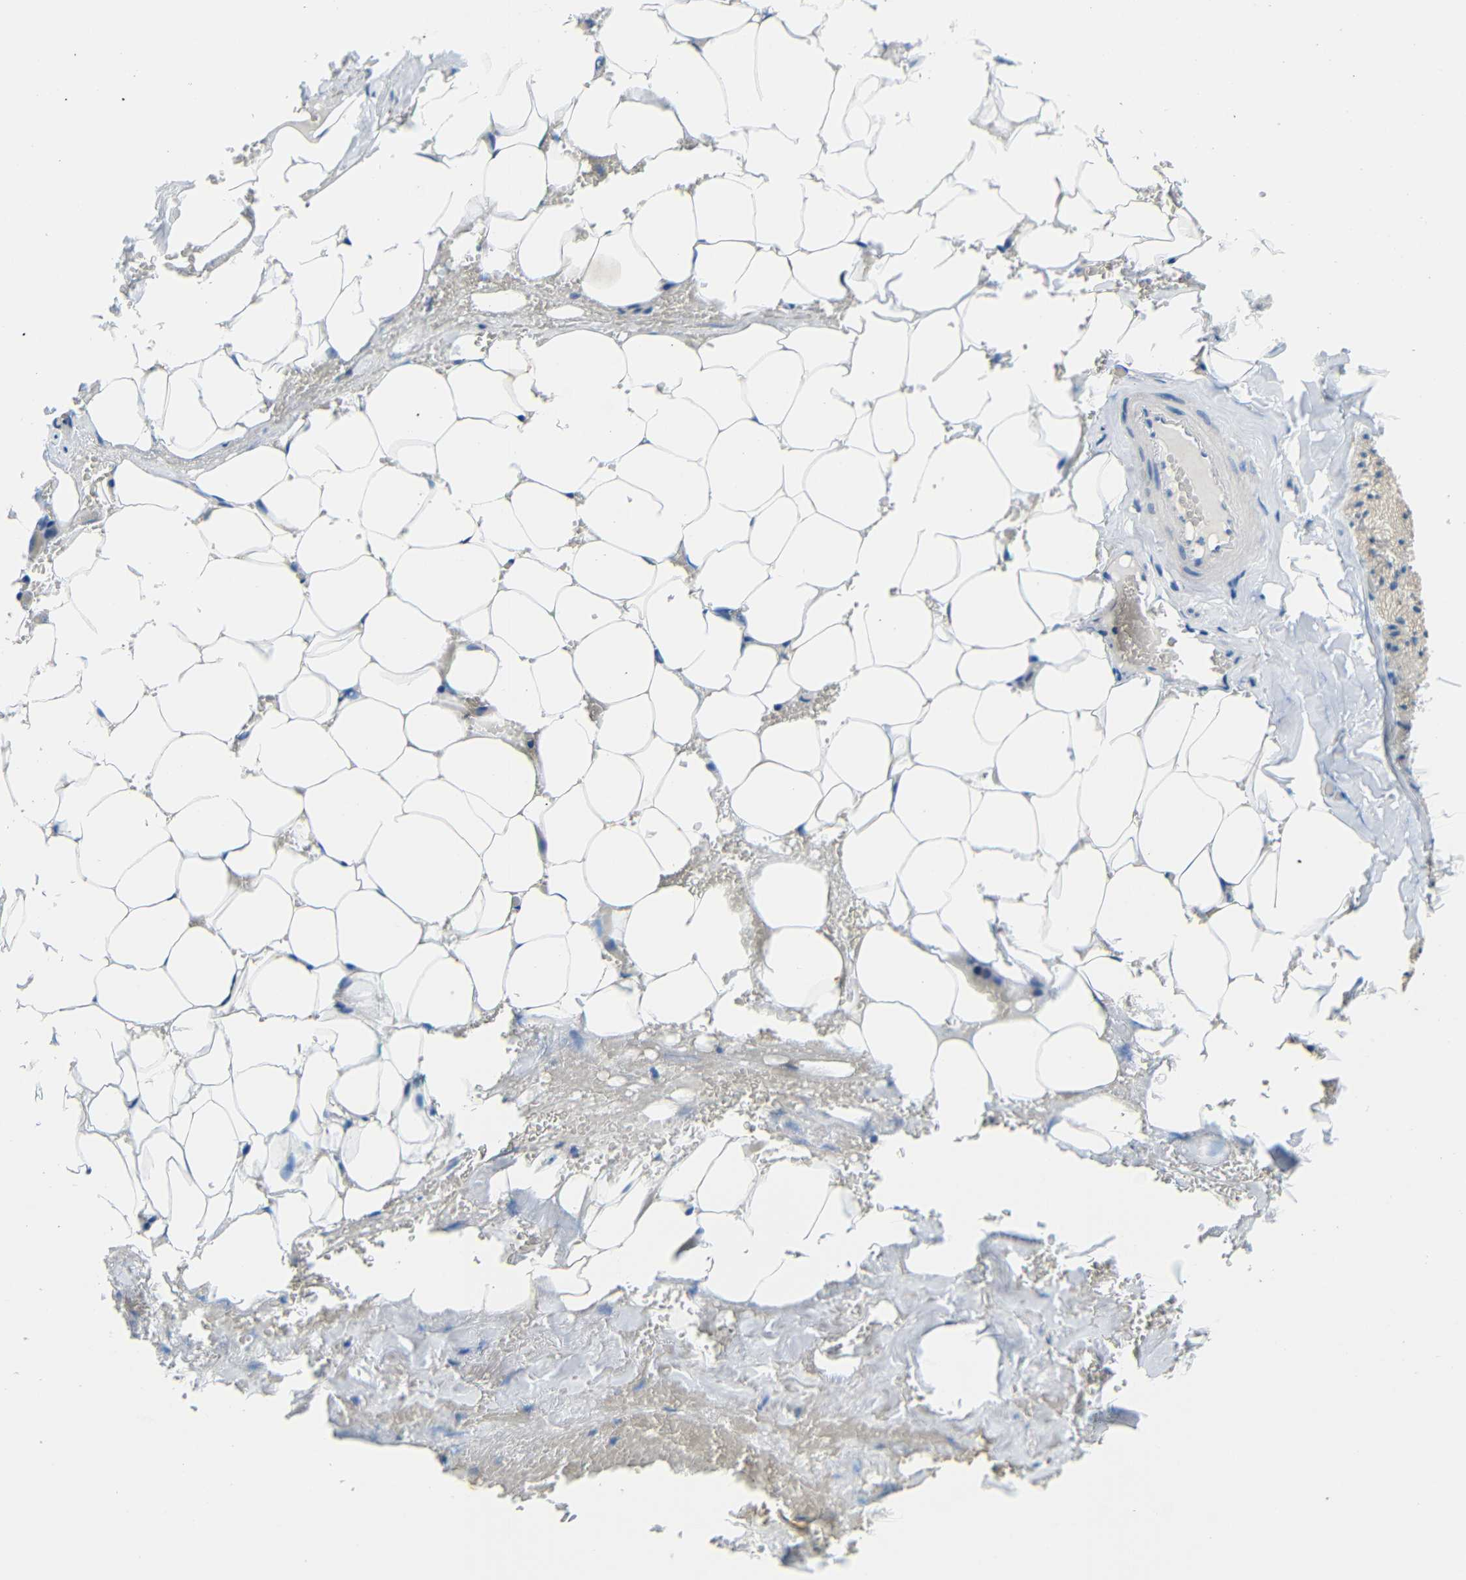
{"staining": {"intensity": "negative", "quantity": "none", "location": "none"}, "tissue": "adipose tissue", "cell_type": "Adipocytes", "image_type": "normal", "snomed": [{"axis": "morphology", "description": "Normal tissue, NOS"}, {"axis": "topography", "description": "Peripheral nerve tissue"}], "caption": "Image shows no significant protein staining in adipocytes of benign adipose tissue.", "gene": "ADAP1", "patient": {"sex": "male", "age": 70}}